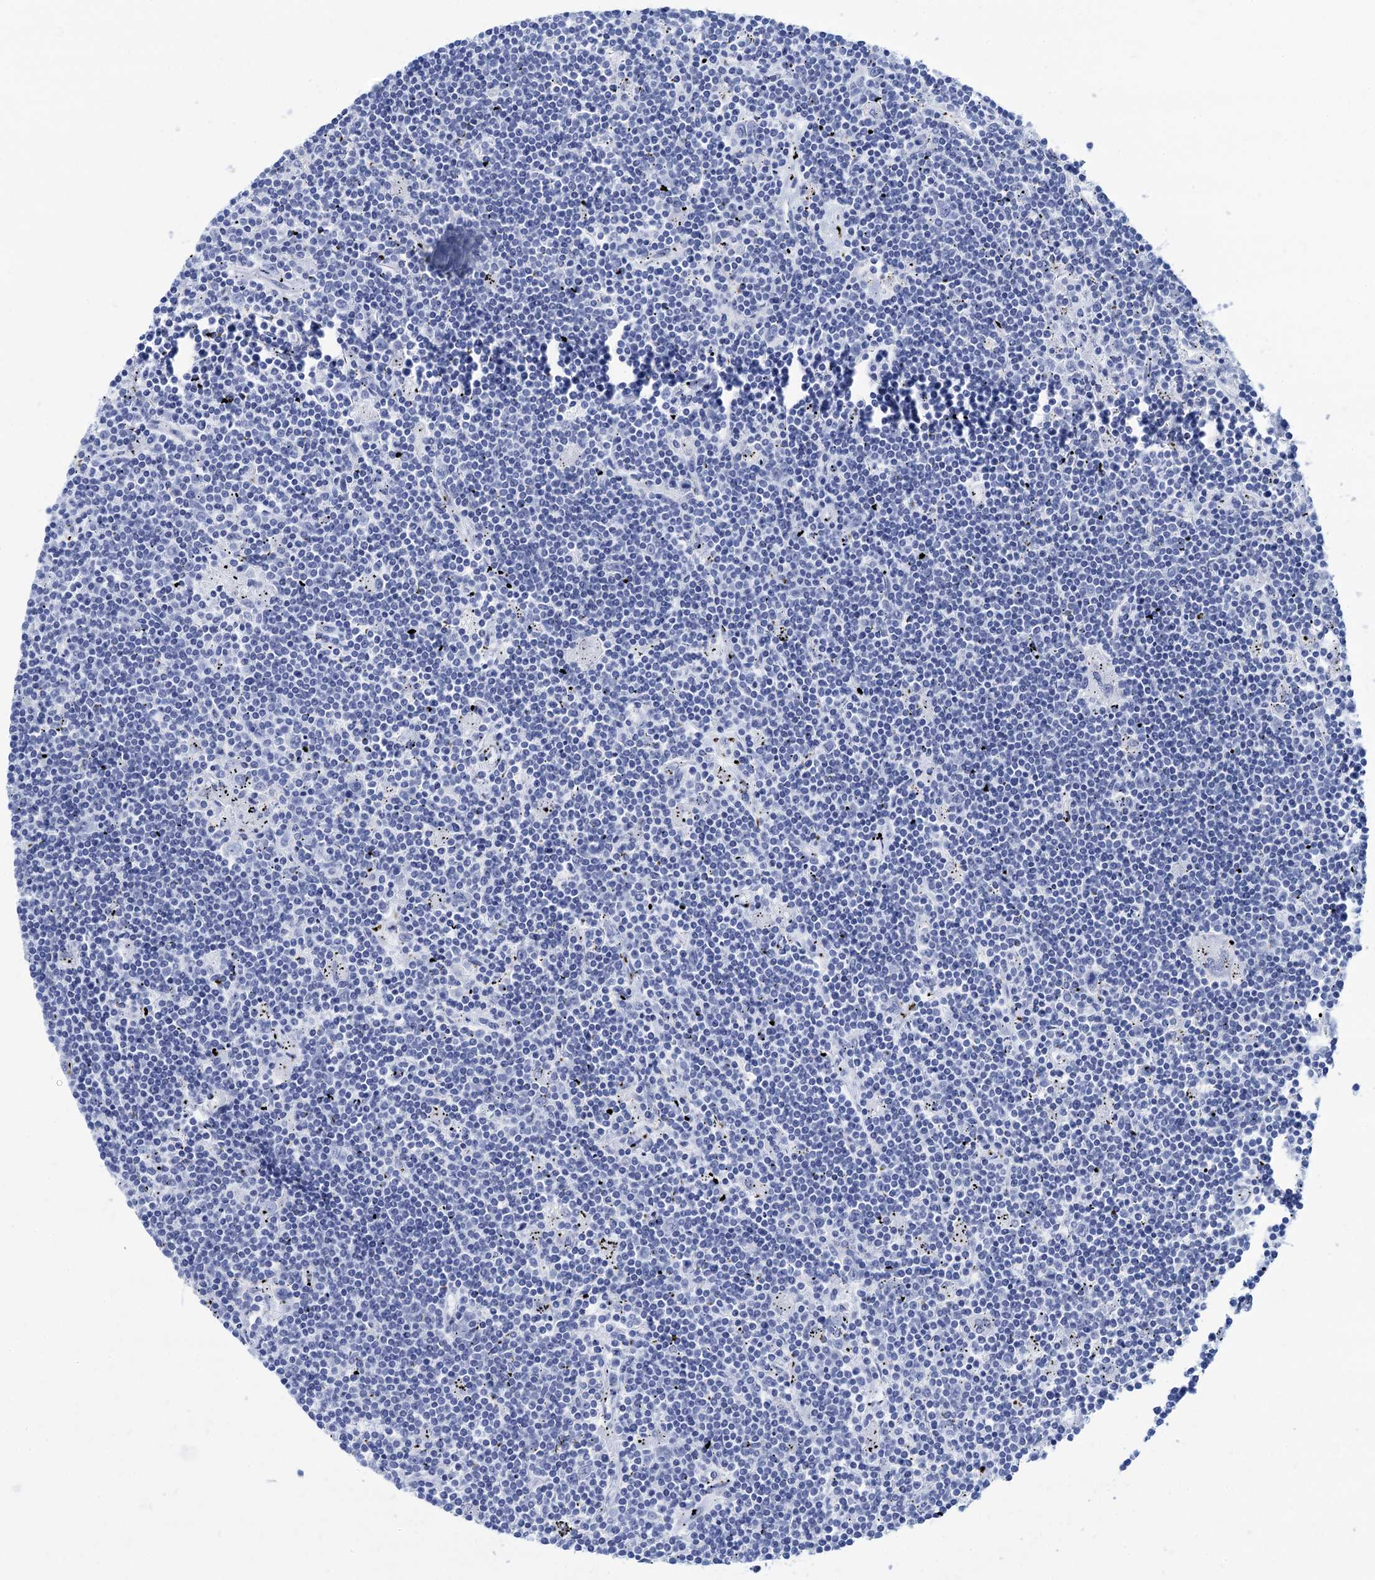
{"staining": {"intensity": "negative", "quantity": "none", "location": "none"}, "tissue": "lymphoma", "cell_type": "Tumor cells", "image_type": "cancer", "snomed": [{"axis": "morphology", "description": "Malignant lymphoma, non-Hodgkin's type, Low grade"}, {"axis": "topography", "description": "Spleen"}], "caption": "Immunohistochemical staining of human lymphoma reveals no significant positivity in tumor cells.", "gene": "CABYR", "patient": {"sex": "male", "age": 76}}